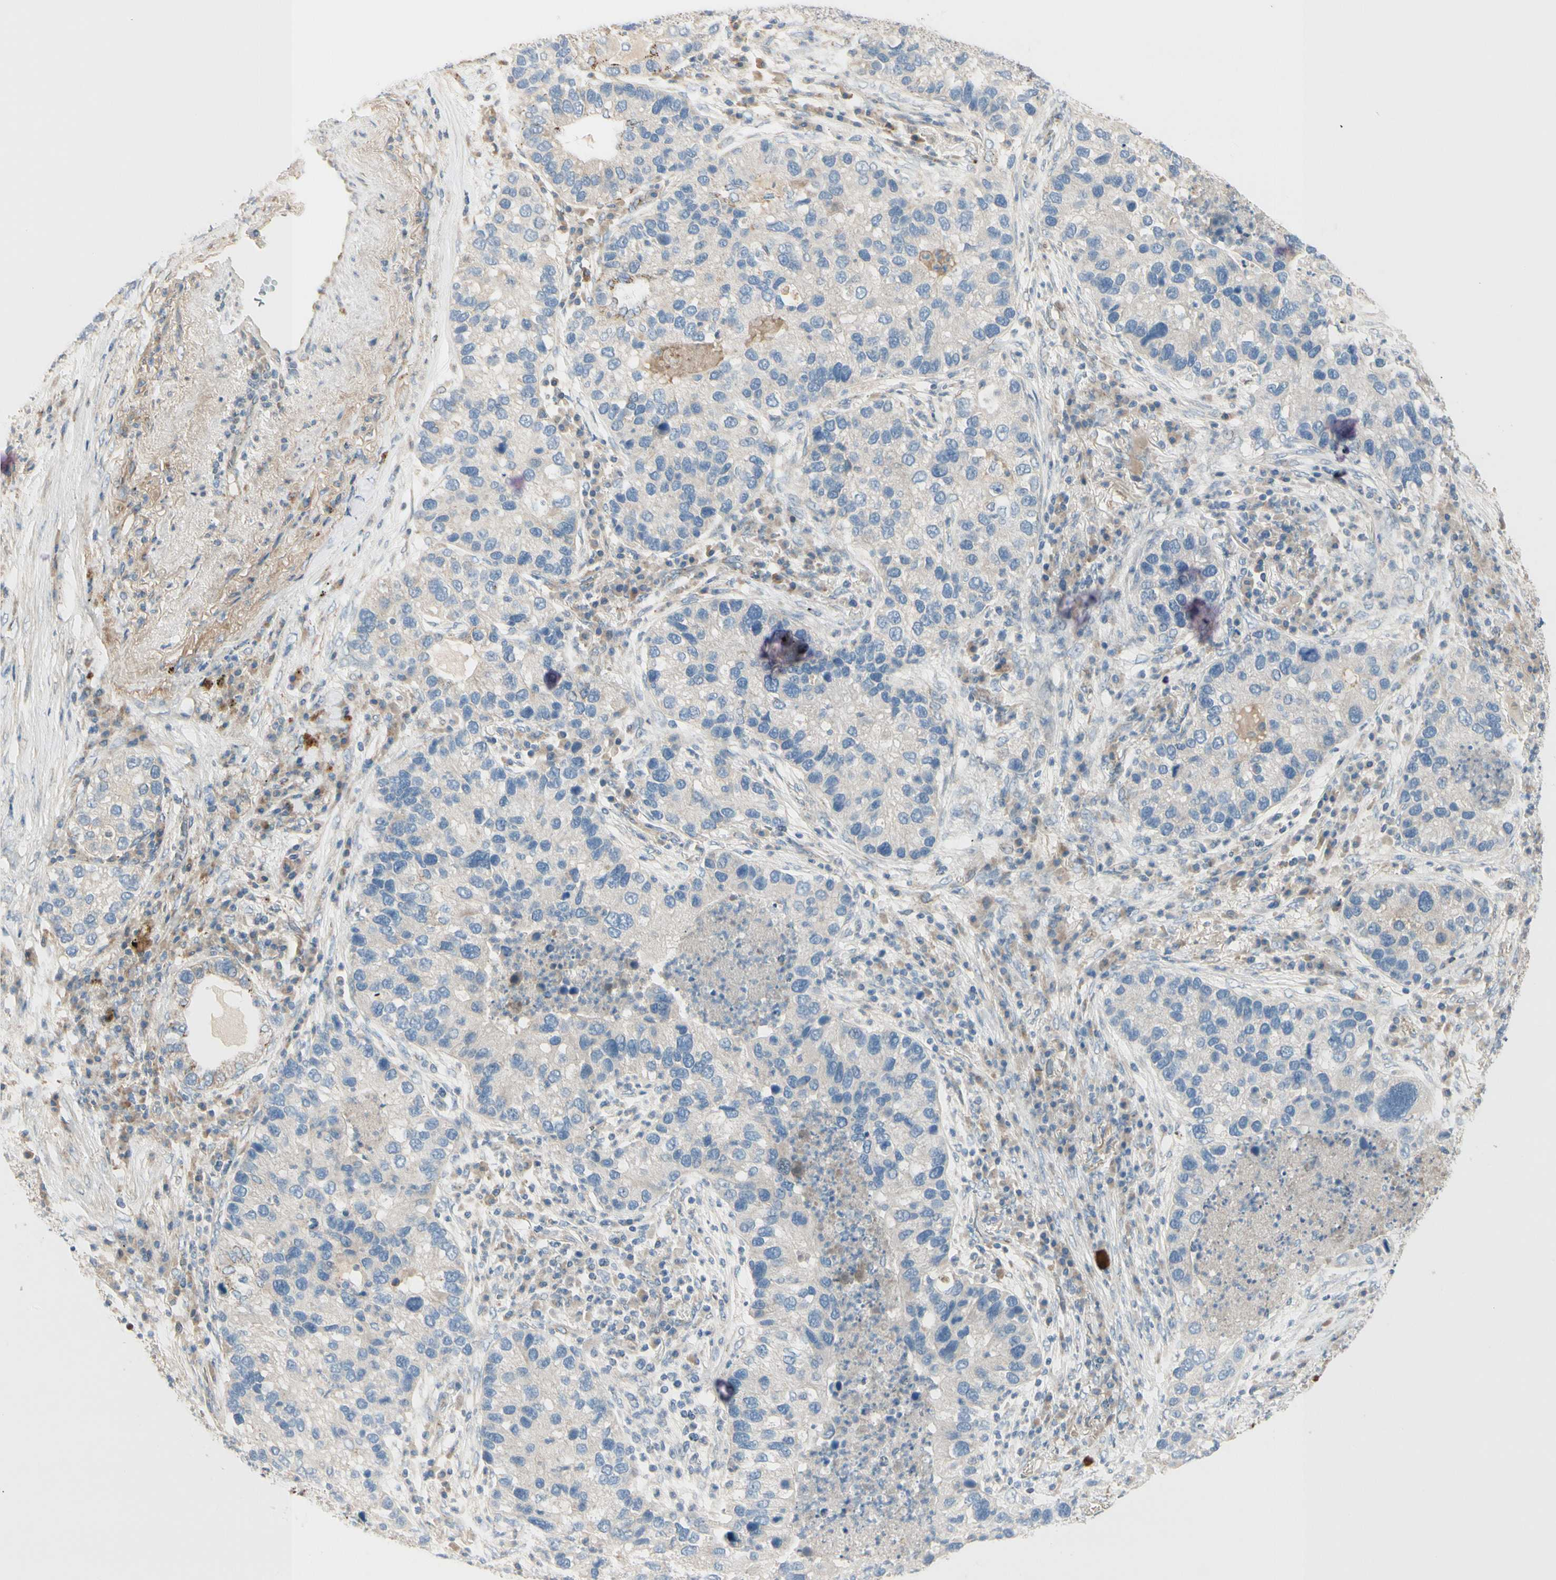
{"staining": {"intensity": "negative", "quantity": "none", "location": "none"}, "tissue": "lung cancer", "cell_type": "Tumor cells", "image_type": "cancer", "snomed": [{"axis": "morphology", "description": "Normal tissue, NOS"}, {"axis": "morphology", "description": "Adenocarcinoma, NOS"}, {"axis": "topography", "description": "Bronchus"}, {"axis": "topography", "description": "Lung"}], "caption": "Immunohistochemistry of lung adenocarcinoma demonstrates no staining in tumor cells.", "gene": "EPHA3", "patient": {"sex": "male", "age": 54}}